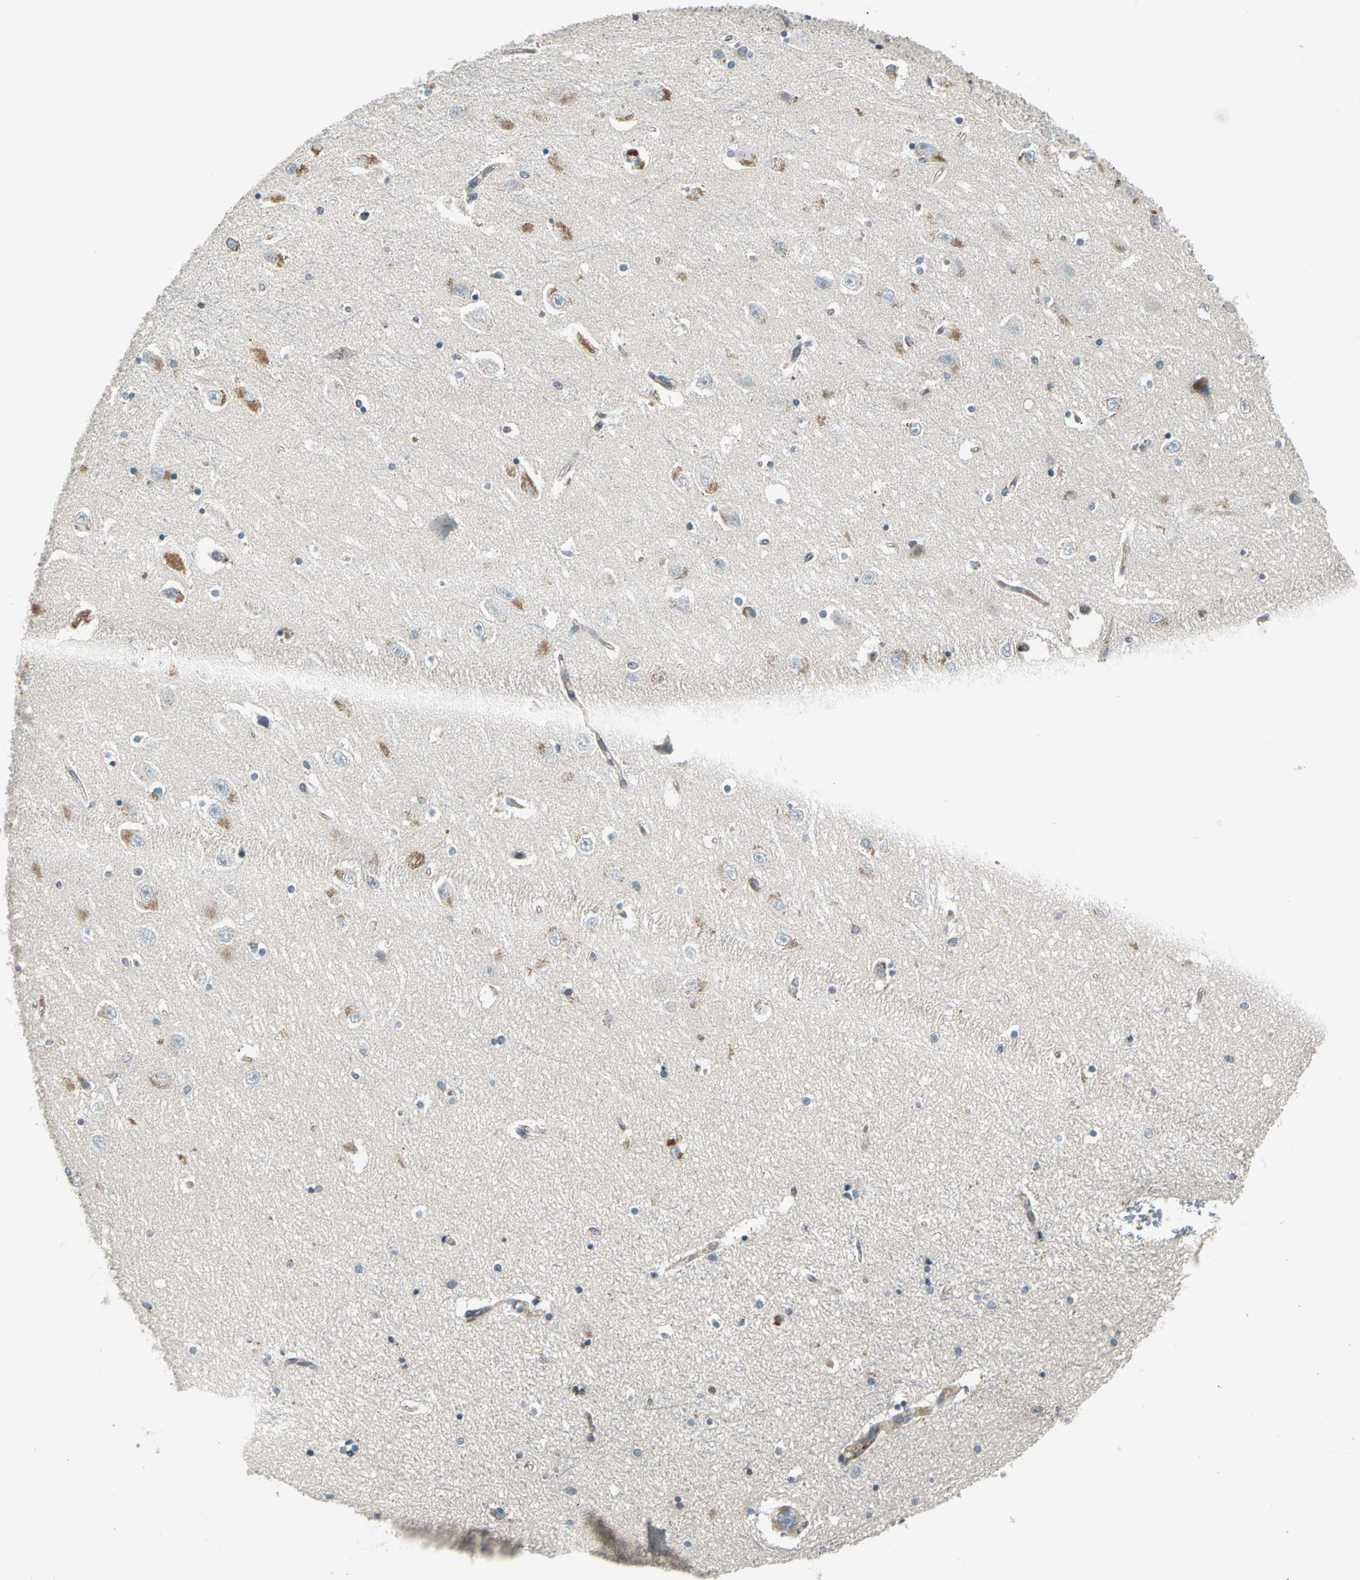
{"staining": {"intensity": "weak", "quantity": "<25%", "location": "cytoplasmic/membranous"}, "tissue": "hippocampus", "cell_type": "Glial cells", "image_type": "normal", "snomed": [{"axis": "morphology", "description": "Normal tissue, NOS"}, {"axis": "topography", "description": "Hippocampus"}], "caption": "Immunohistochemical staining of unremarkable human hippocampus reveals no significant staining in glial cells.", "gene": "PRKAA1", "patient": {"sex": "female", "age": 54}}